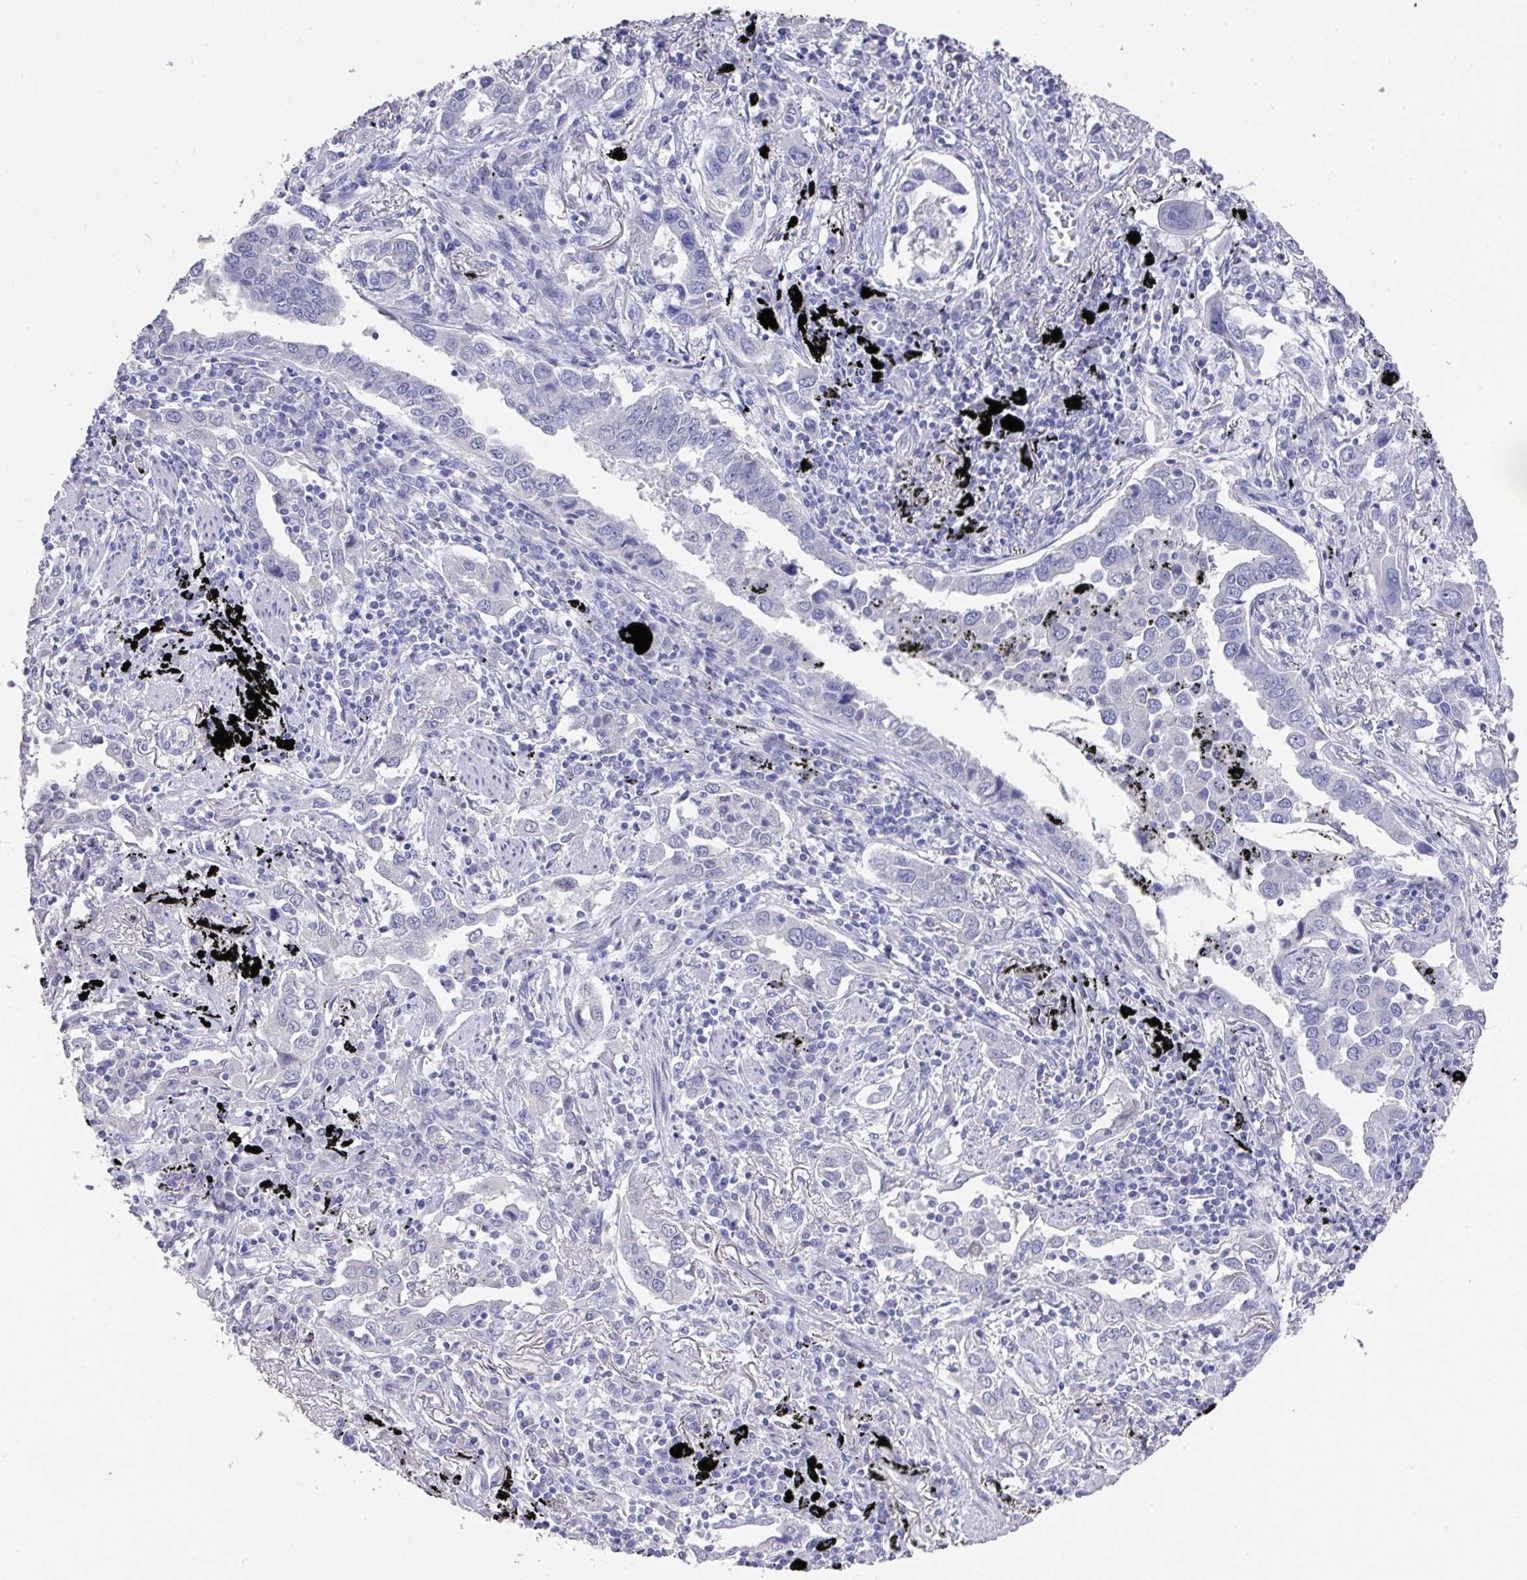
{"staining": {"intensity": "negative", "quantity": "none", "location": "none"}, "tissue": "lung cancer", "cell_type": "Tumor cells", "image_type": "cancer", "snomed": [{"axis": "morphology", "description": "Adenocarcinoma, NOS"}, {"axis": "topography", "description": "Lung"}], "caption": "Tumor cells are negative for protein expression in human lung cancer. The staining was performed using DAB to visualize the protein expression in brown, while the nuclei were stained in blue with hematoxylin (Magnification: 20x).", "gene": "DAZL", "patient": {"sex": "male", "age": 67}}